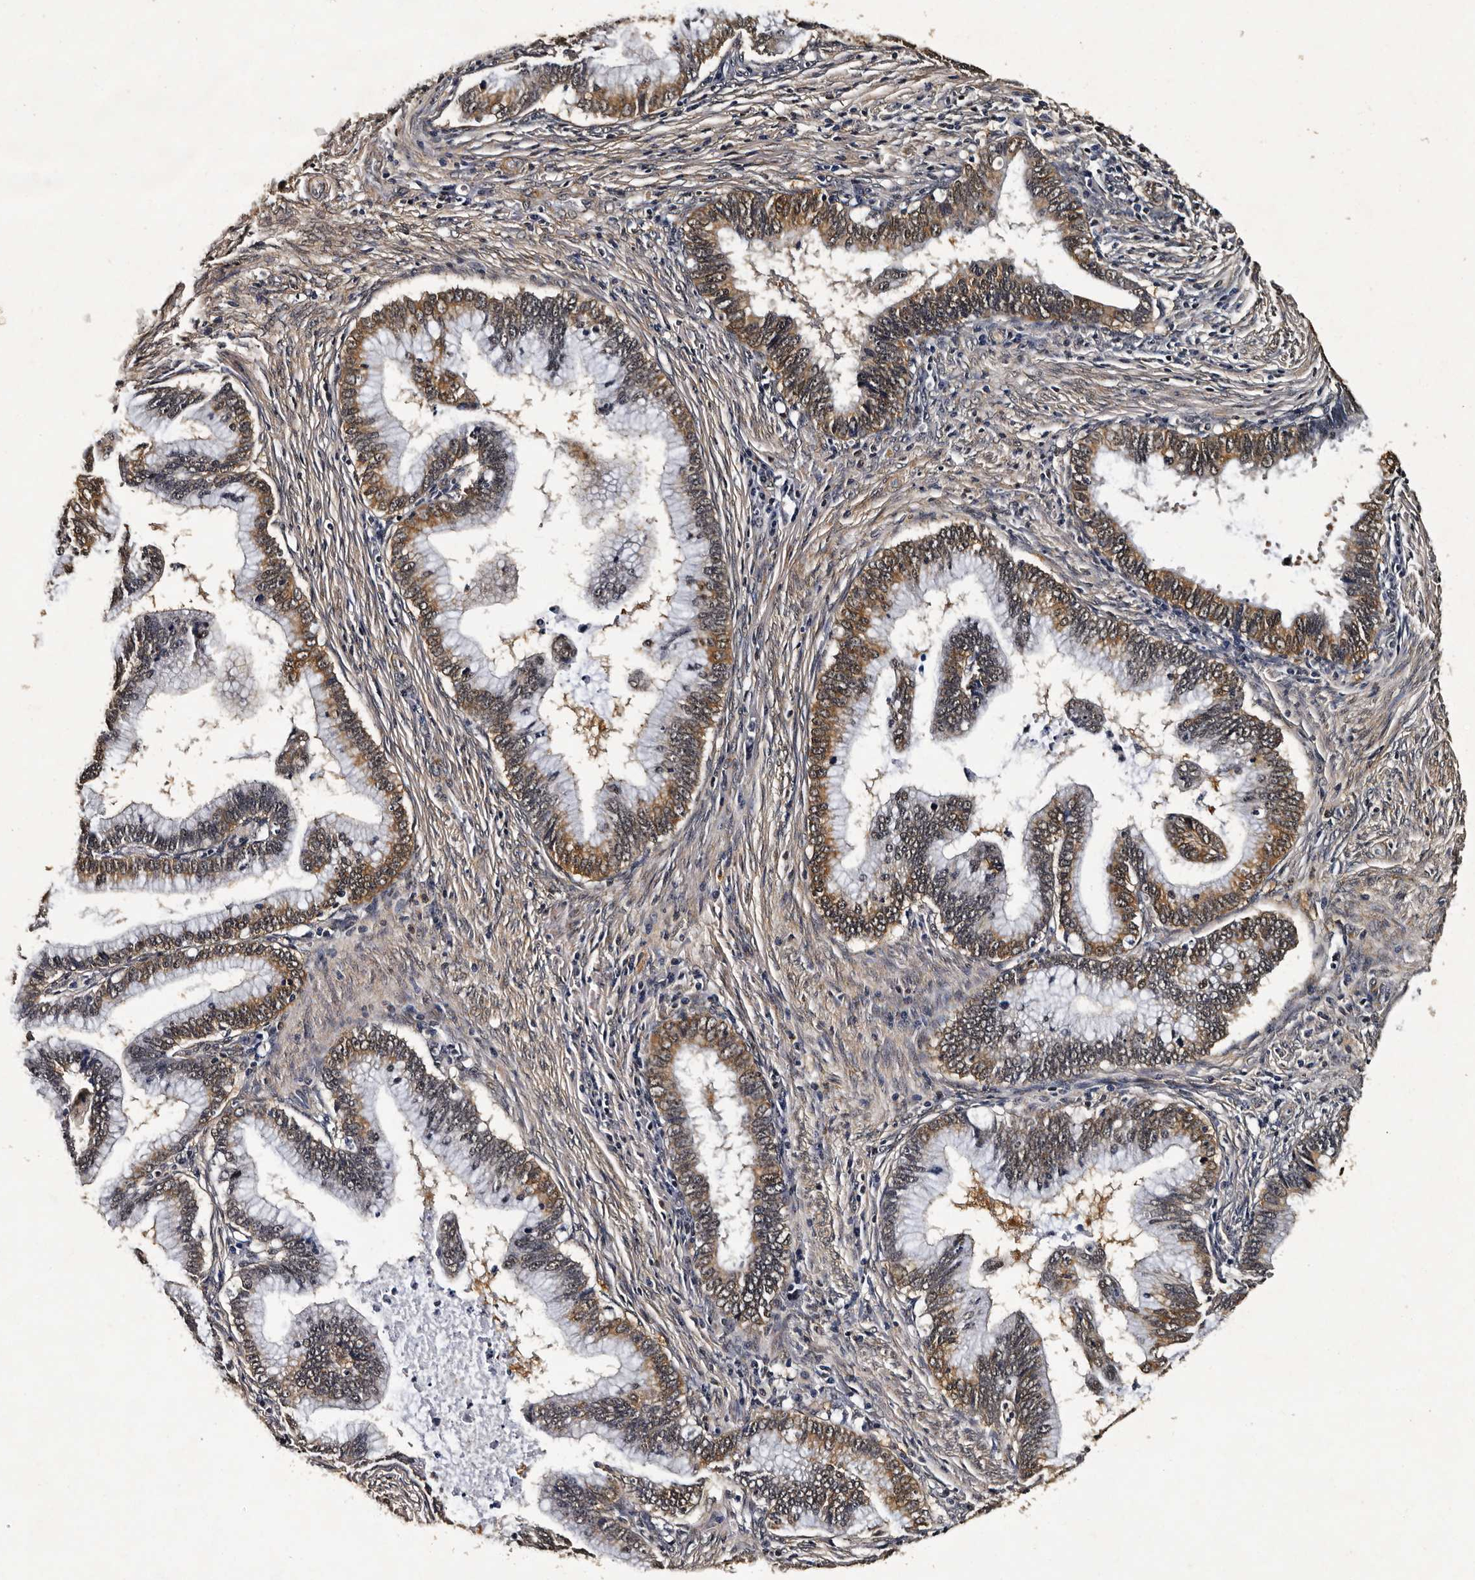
{"staining": {"intensity": "moderate", "quantity": ">75%", "location": "cytoplasmic/membranous,nuclear"}, "tissue": "cervical cancer", "cell_type": "Tumor cells", "image_type": "cancer", "snomed": [{"axis": "morphology", "description": "Adenocarcinoma, NOS"}, {"axis": "topography", "description": "Cervix"}], "caption": "Immunohistochemical staining of human adenocarcinoma (cervical) exhibits medium levels of moderate cytoplasmic/membranous and nuclear expression in approximately >75% of tumor cells. Immunohistochemistry (ihc) stains the protein of interest in brown and the nuclei are stained blue.", "gene": "CPNE3", "patient": {"sex": "female", "age": 36}}